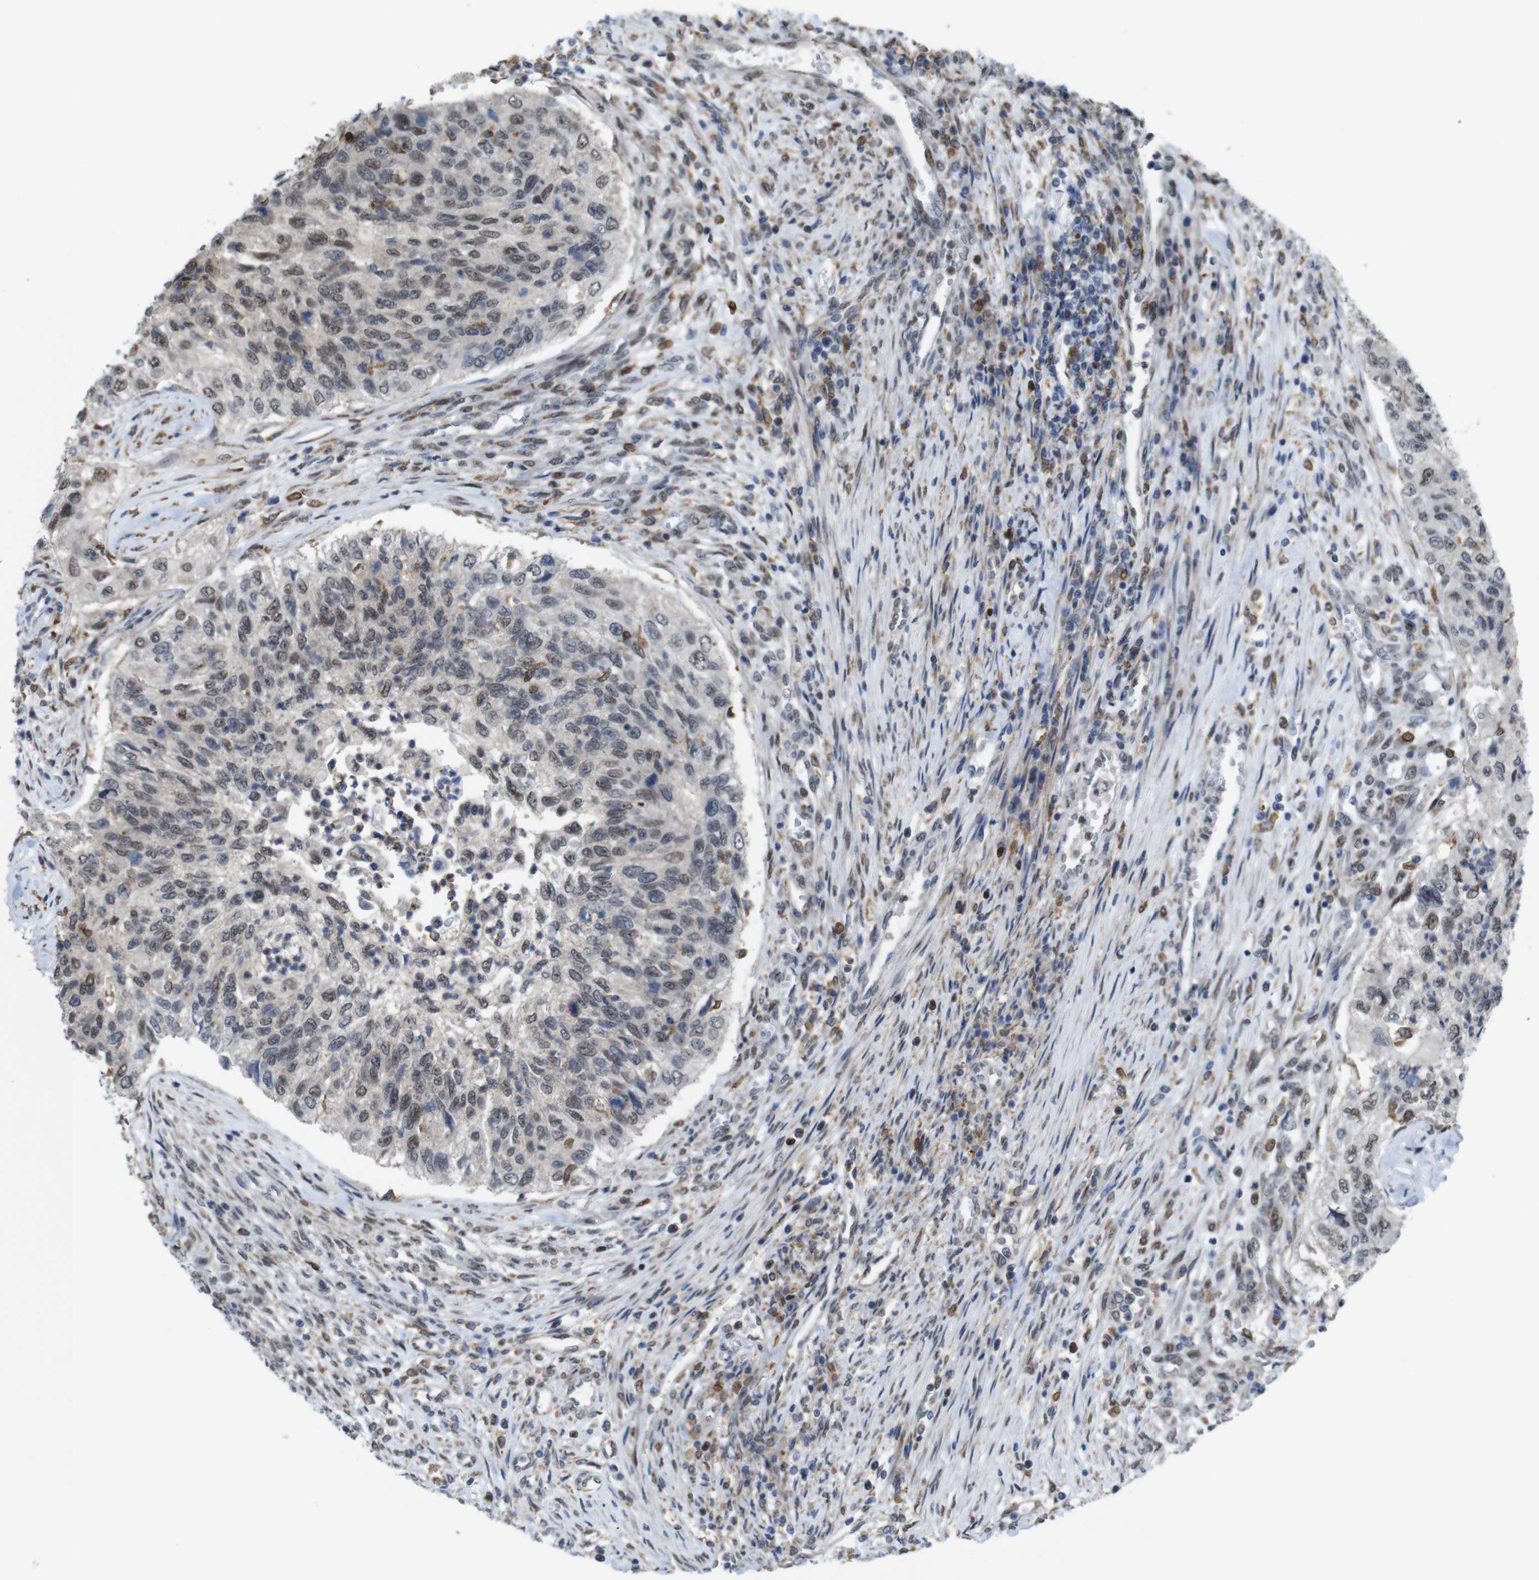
{"staining": {"intensity": "moderate", "quantity": "<25%", "location": "cytoplasmic/membranous,nuclear"}, "tissue": "urothelial cancer", "cell_type": "Tumor cells", "image_type": "cancer", "snomed": [{"axis": "morphology", "description": "Urothelial carcinoma, High grade"}, {"axis": "topography", "description": "Urinary bladder"}], "caption": "This micrograph displays IHC staining of urothelial cancer, with low moderate cytoplasmic/membranous and nuclear positivity in about <25% of tumor cells.", "gene": "PNMA8A", "patient": {"sex": "female", "age": 60}}